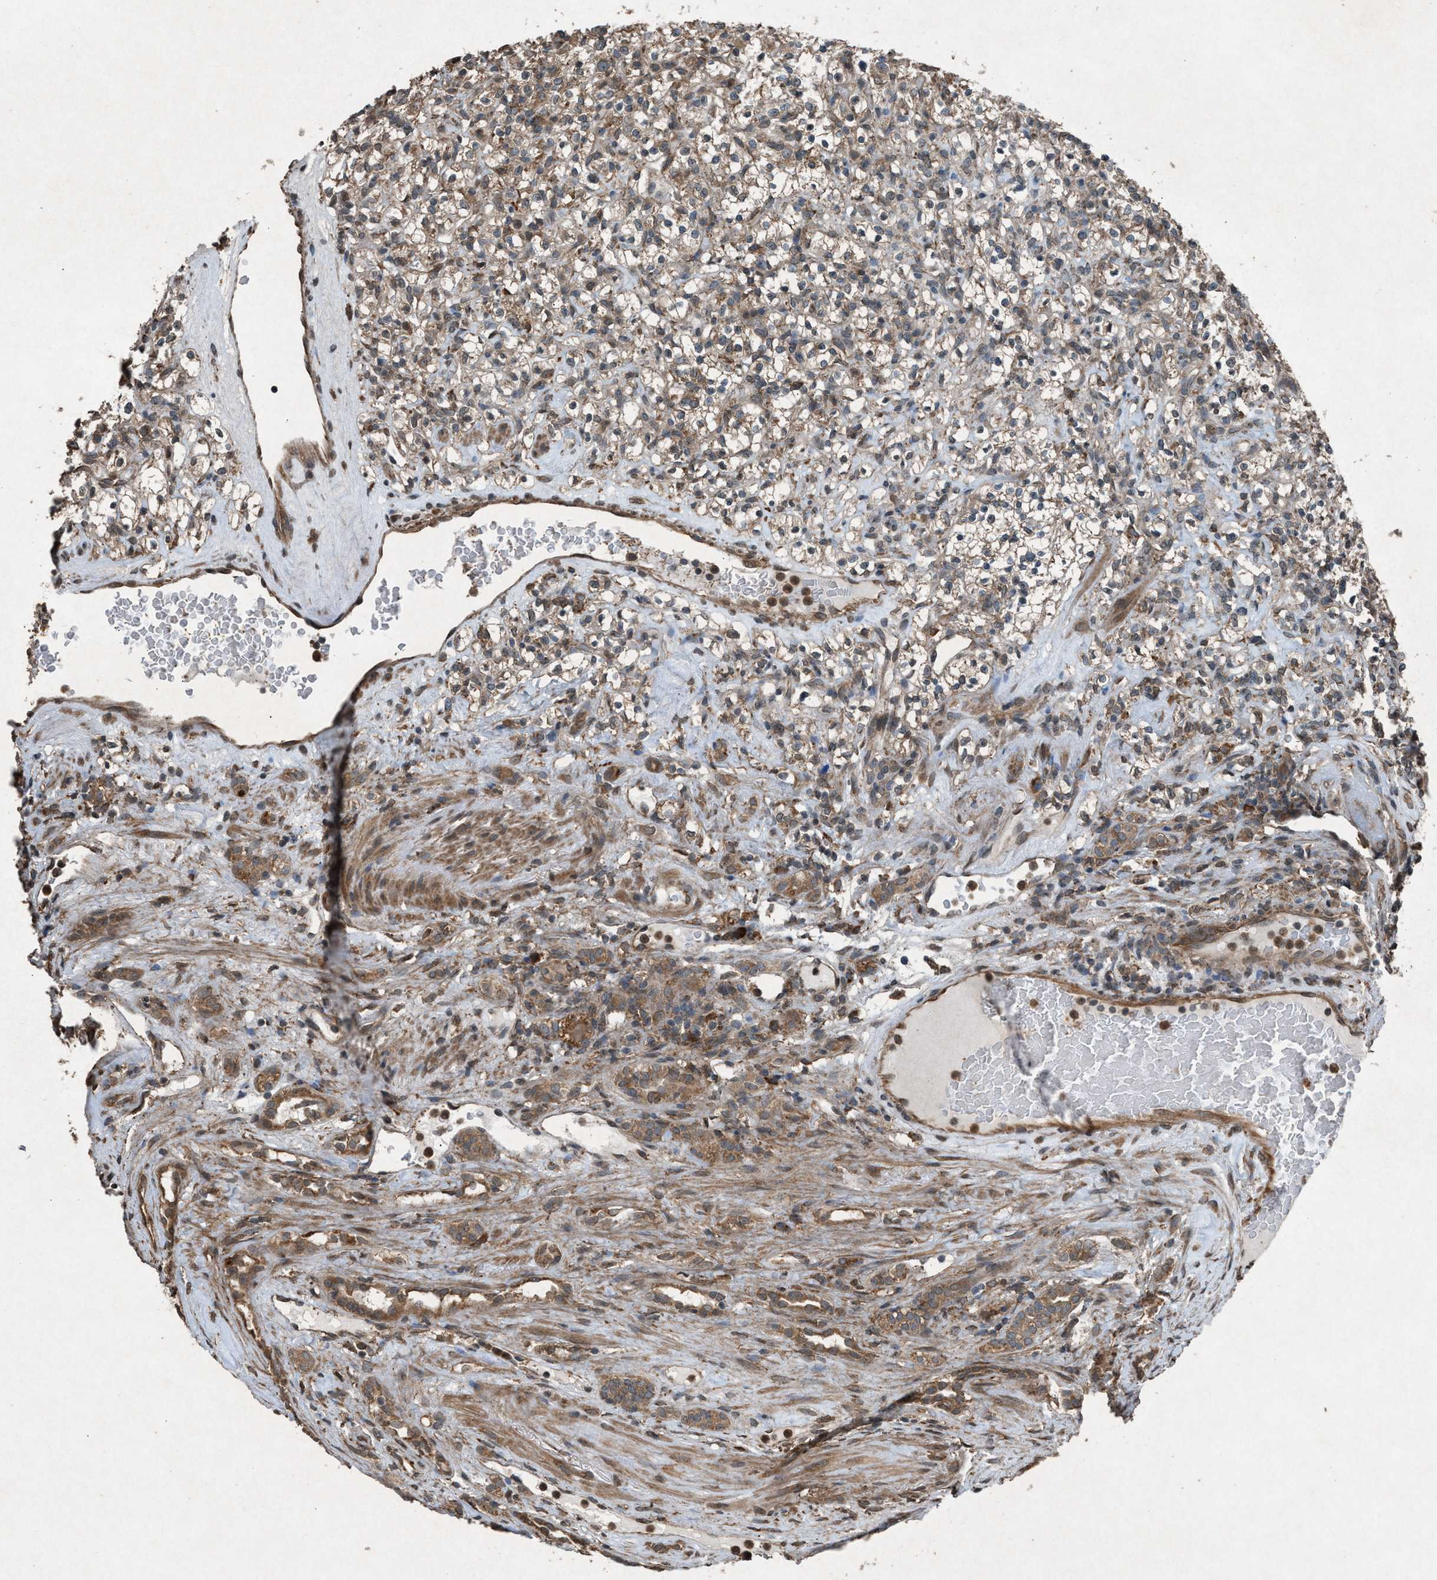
{"staining": {"intensity": "weak", "quantity": ">75%", "location": "cytoplasmic/membranous"}, "tissue": "renal cancer", "cell_type": "Tumor cells", "image_type": "cancer", "snomed": [{"axis": "morphology", "description": "Normal tissue, NOS"}, {"axis": "morphology", "description": "Adenocarcinoma, NOS"}, {"axis": "topography", "description": "Kidney"}], "caption": "This is an image of immunohistochemistry (IHC) staining of renal cancer (adenocarcinoma), which shows weak staining in the cytoplasmic/membranous of tumor cells.", "gene": "CALR", "patient": {"sex": "female", "age": 72}}